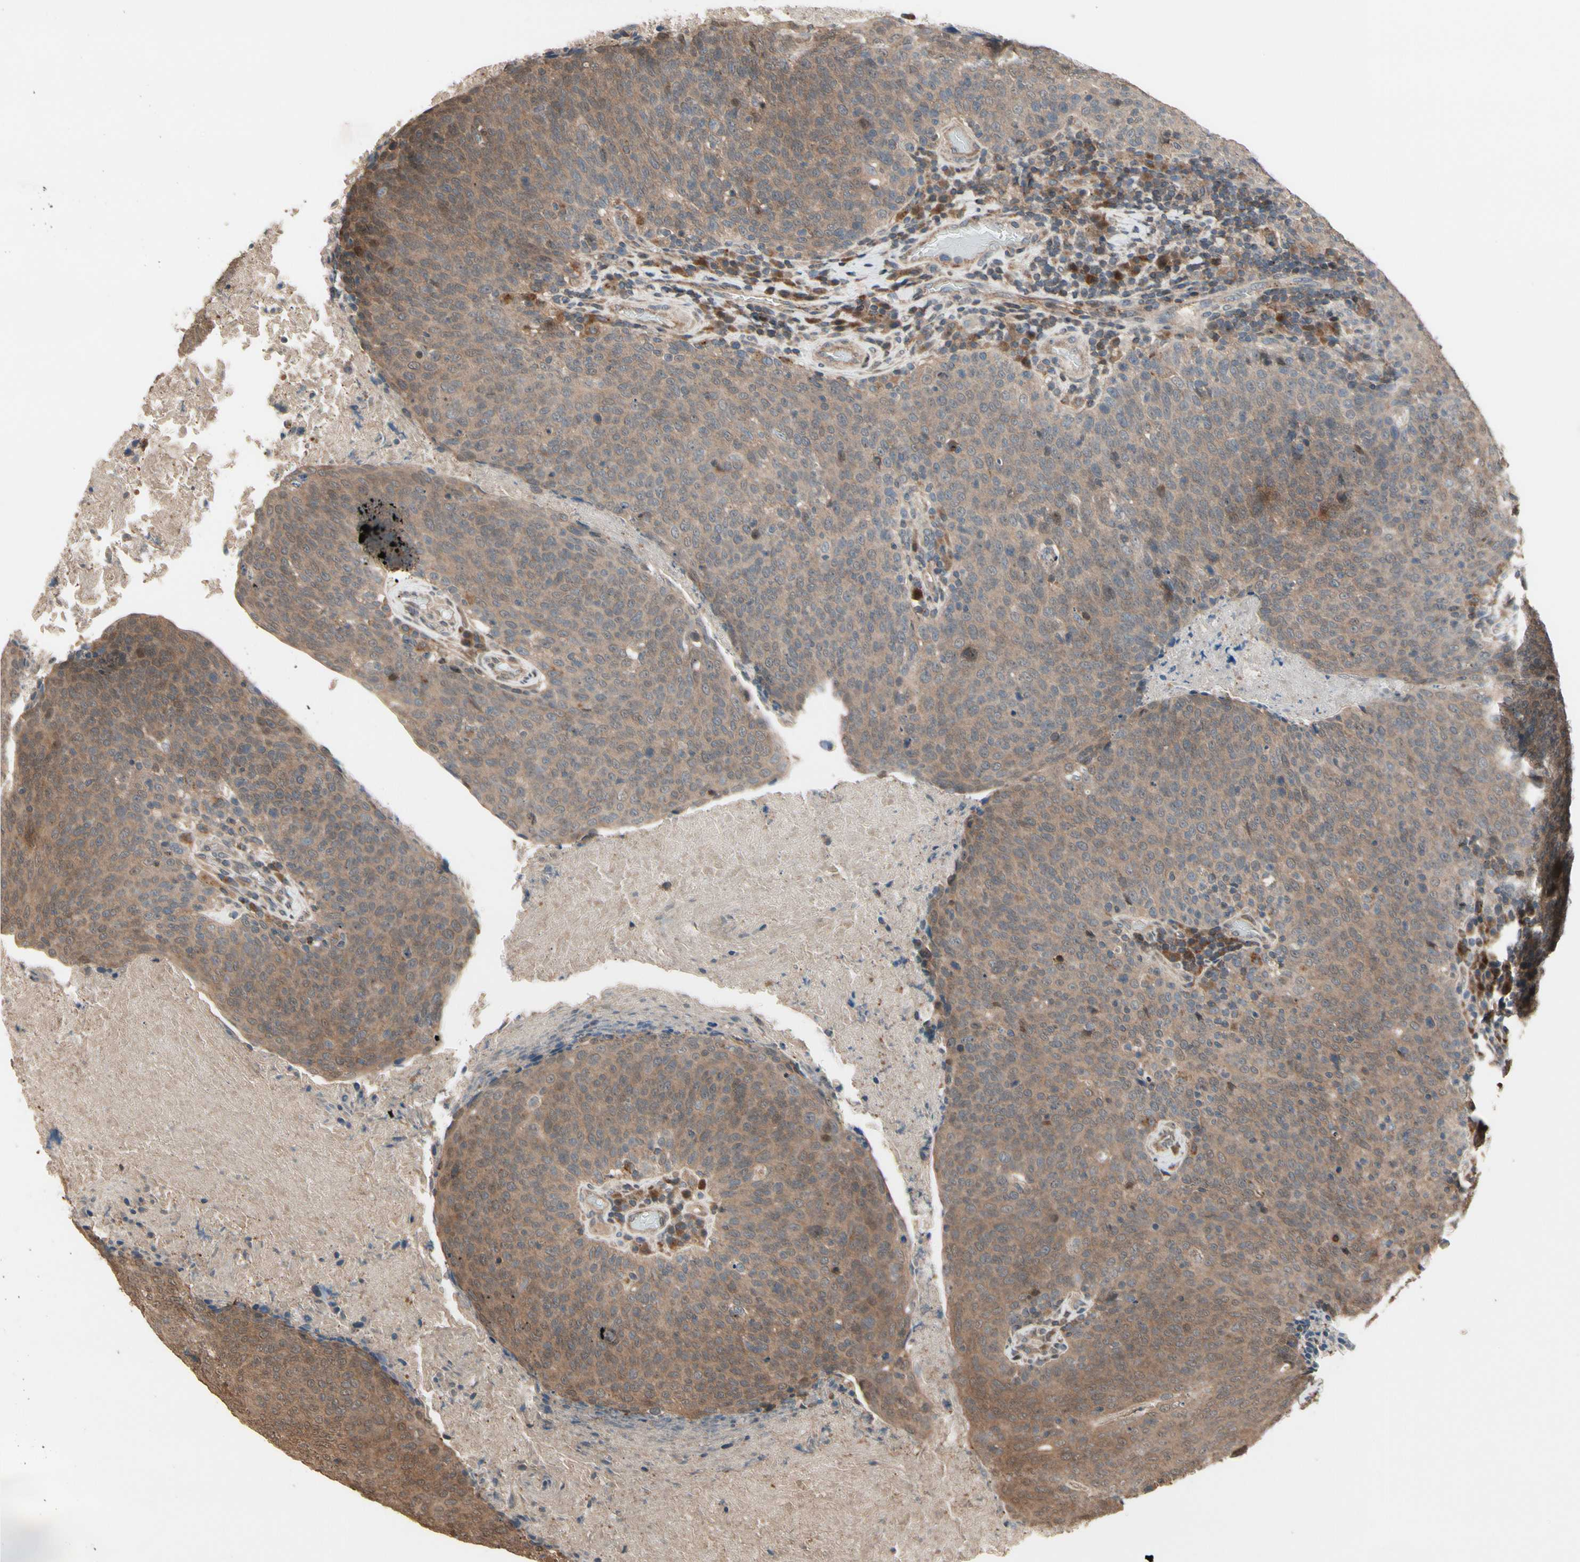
{"staining": {"intensity": "weak", "quantity": ">75%", "location": "cytoplasmic/membranous"}, "tissue": "head and neck cancer", "cell_type": "Tumor cells", "image_type": "cancer", "snomed": [{"axis": "morphology", "description": "Squamous cell carcinoma, NOS"}, {"axis": "morphology", "description": "Squamous cell carcinoma, metastatic, NOS"}, {"axis": "topography", "description": "Lymph node"}, {"axis": "topography", "description": "Head-Neck"}], "caption": "Head and neck cancer was stained to show a protein in brown. There is low levels of weak cytoplasmic/membranous expression in about >75% of tumor cells.", "gene": "CSF1R", "patient": {"sex": "male", "age": 62}}